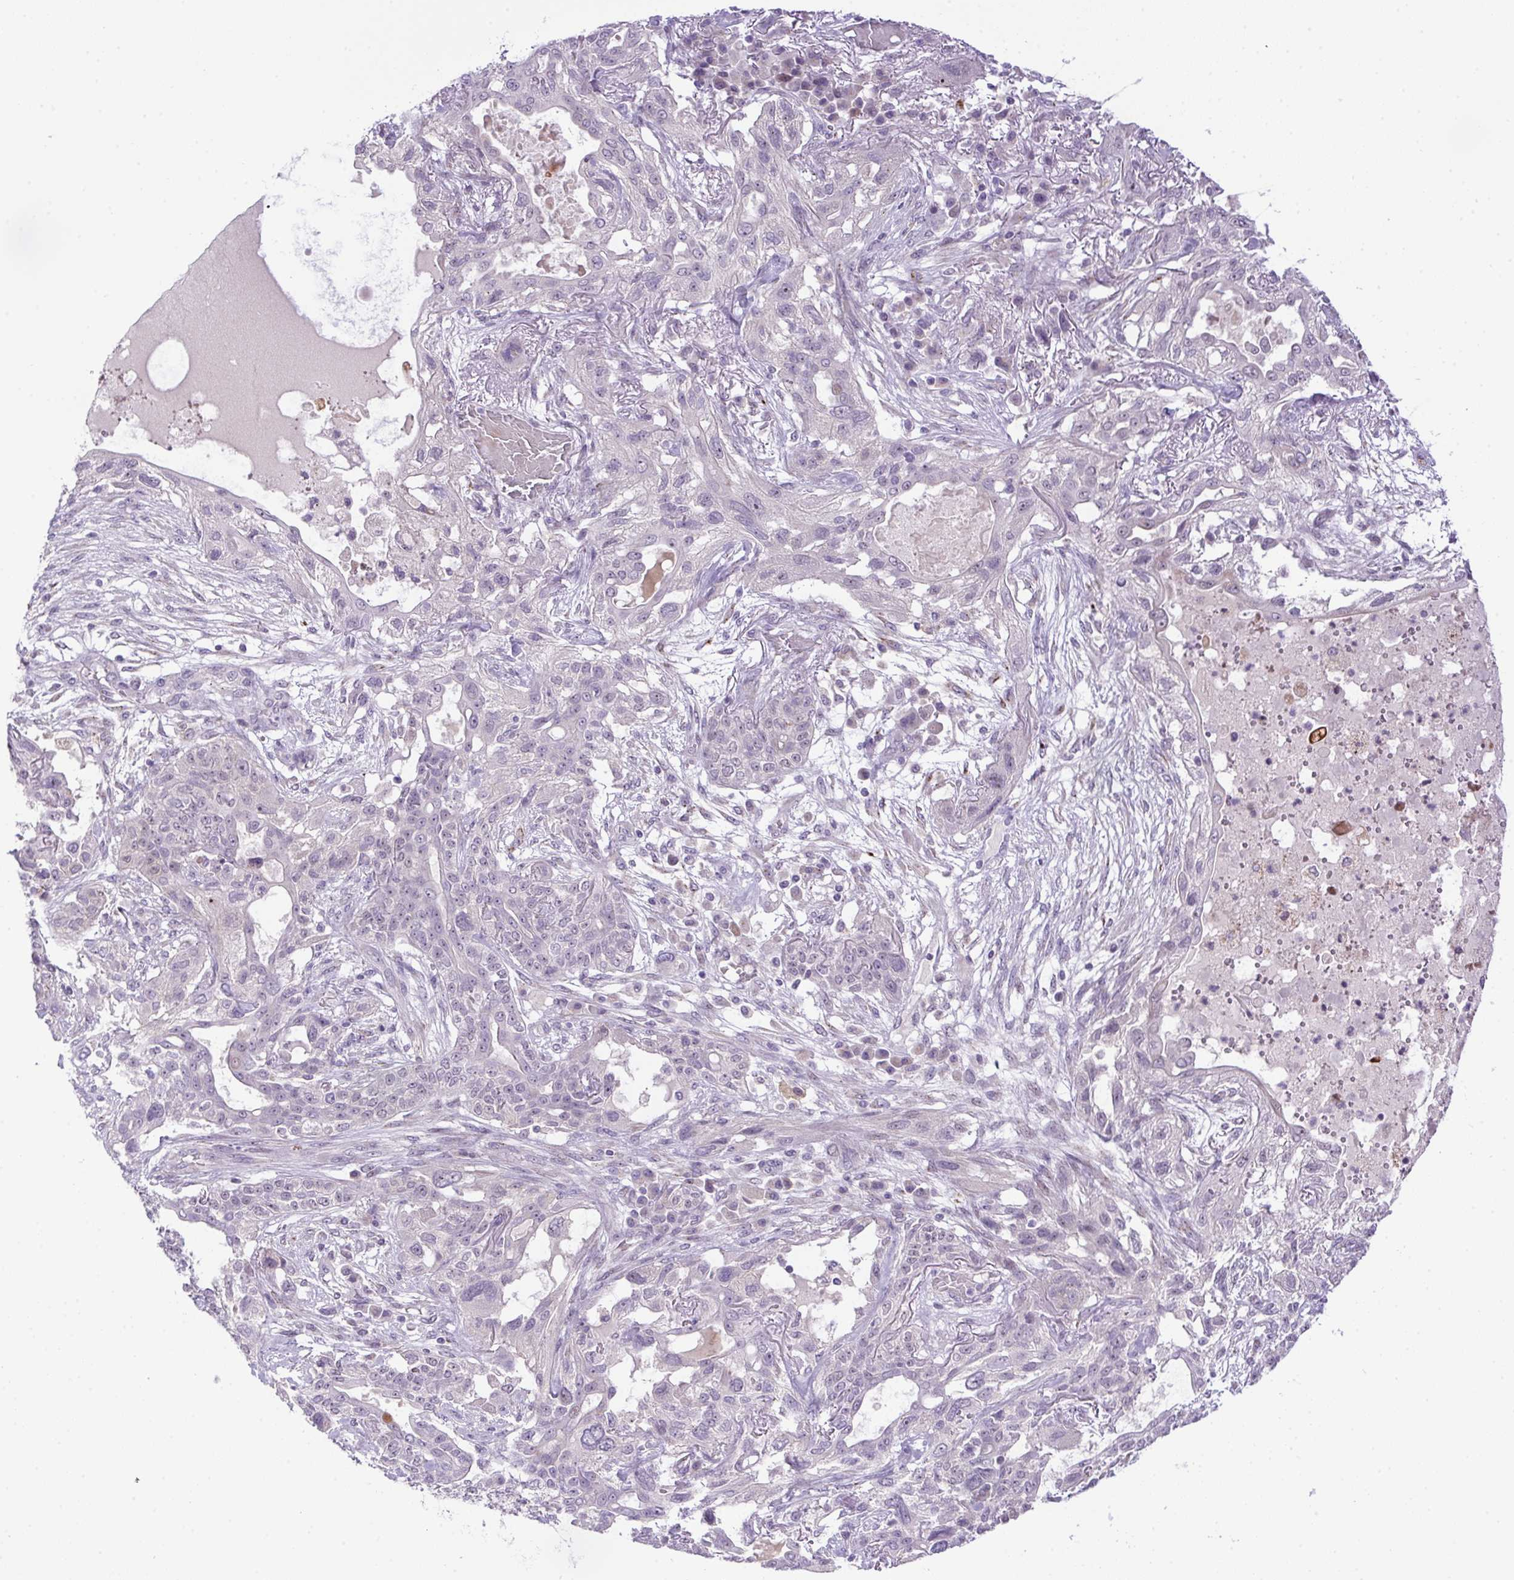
{"staining": {"intensity": "negative", "quantity": "none", "location": "none"}, "tissue": "lung cancer", "cell_type": "Tumor cells", "image_type": "cancer", "snomed": [{"axis": "morphology", "description": "Squamous cell carcinoma, NOS"}, {"axis": "topography", "description": "Lung"}], "caption": "Immunohistochemistry (IHC) photomicrograph of neoplastic tissue: lung cancer (squamous cell carcinoma) stained with DAB reveals no significant protein positivity in tumor cells.", "gene": "LRRTM1", "patient": {"sex": "female", "age": 70}}